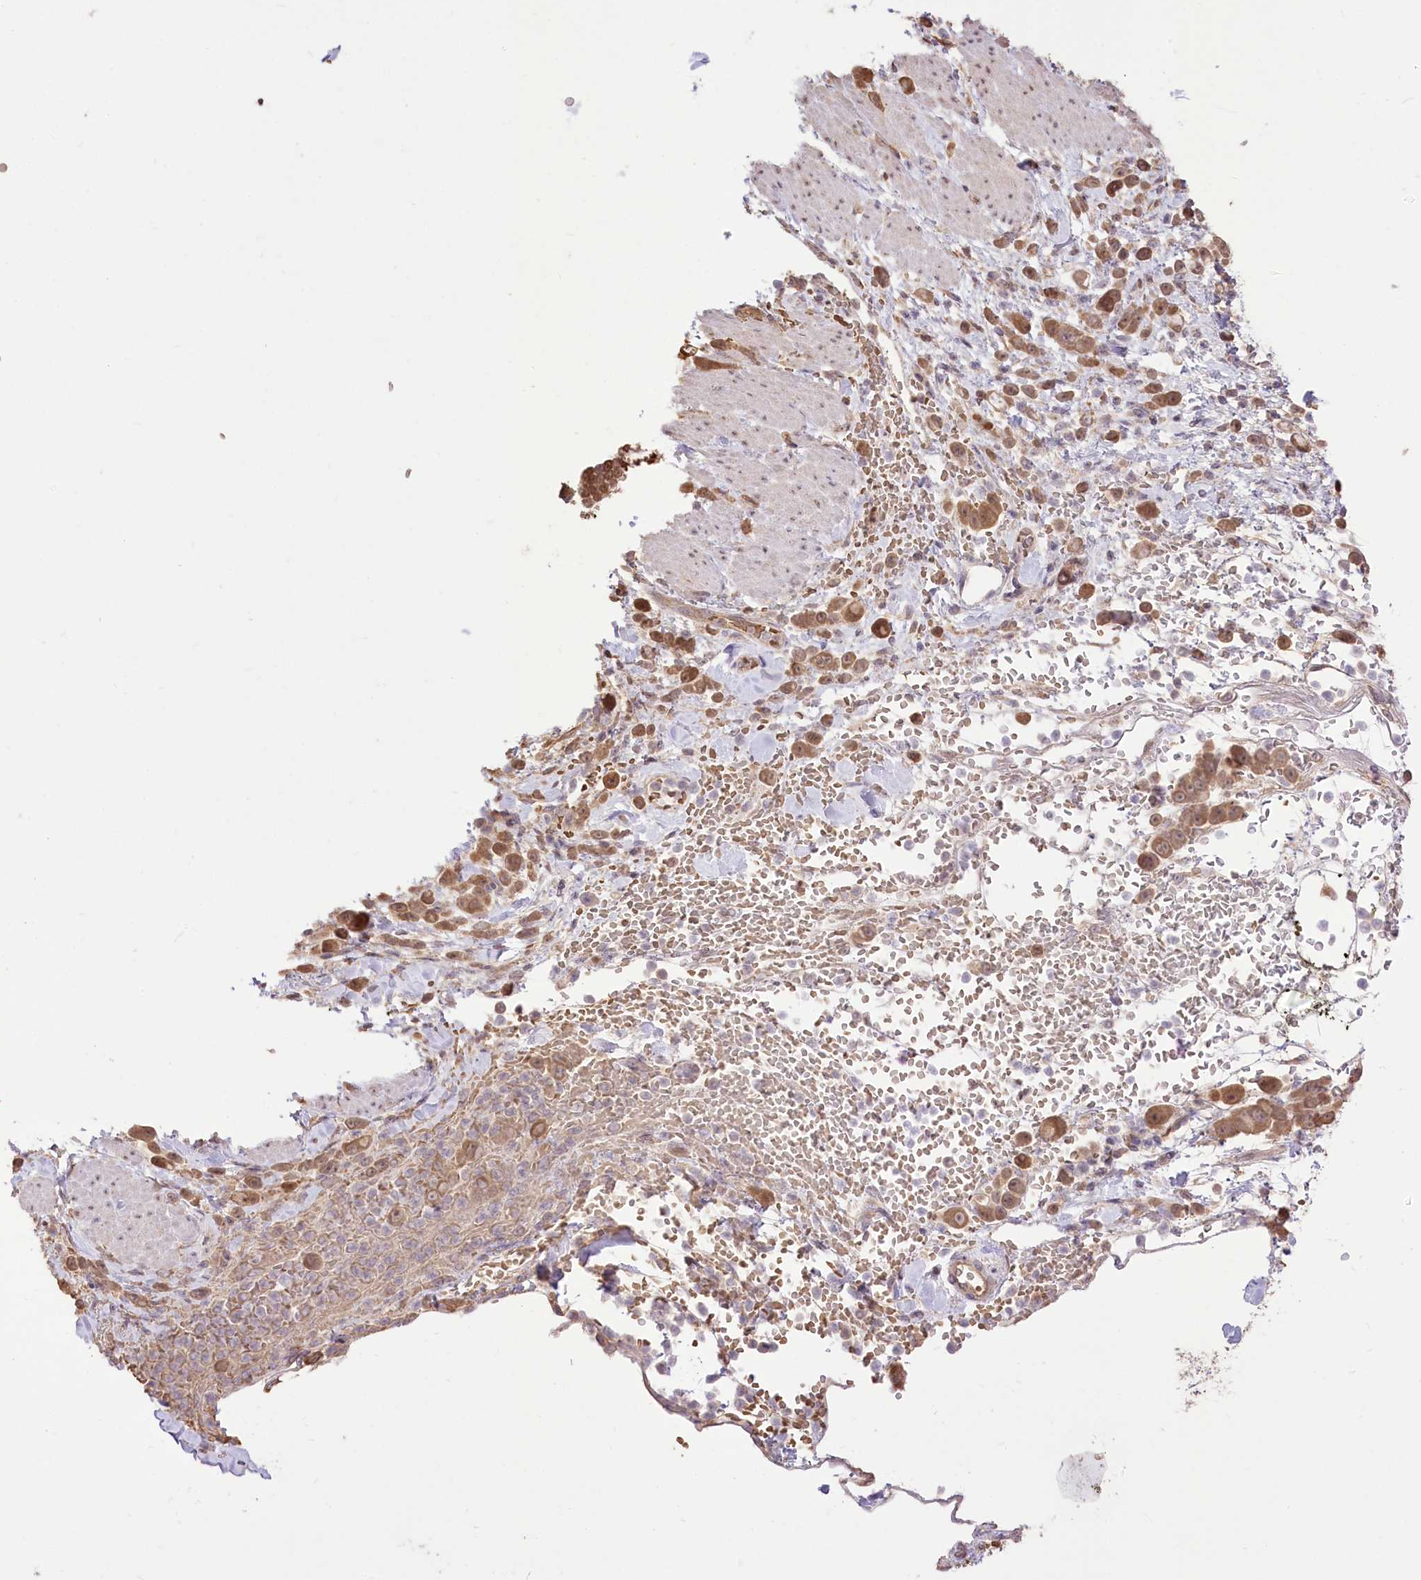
{"staining": {"intensity": "moderate", "quantity": ">75%", "location": "cytoplasmic/membranous"}, "tissue": "pancreatic cancer", "cell_type": "Tumor cells", "image_type": "cancer", "snomed": [{"axis": "morphology", "description": "Normal tissue, NOS"}, {"axis": "morphology", "description": "Adenocarcinoma, NOS"}, {"axis": "topography", "description": "Pancreas"}], "caption": "Immunohistochemistry histopathology image of human pancreatic cancer stained for a protein (brown), which reveals medium levels of moderate cytoplasmic/membranous positivity in about >75% of tumor cells.", "gene": "R3HDM2", "patient": {"sex": "female", "age": 64}}